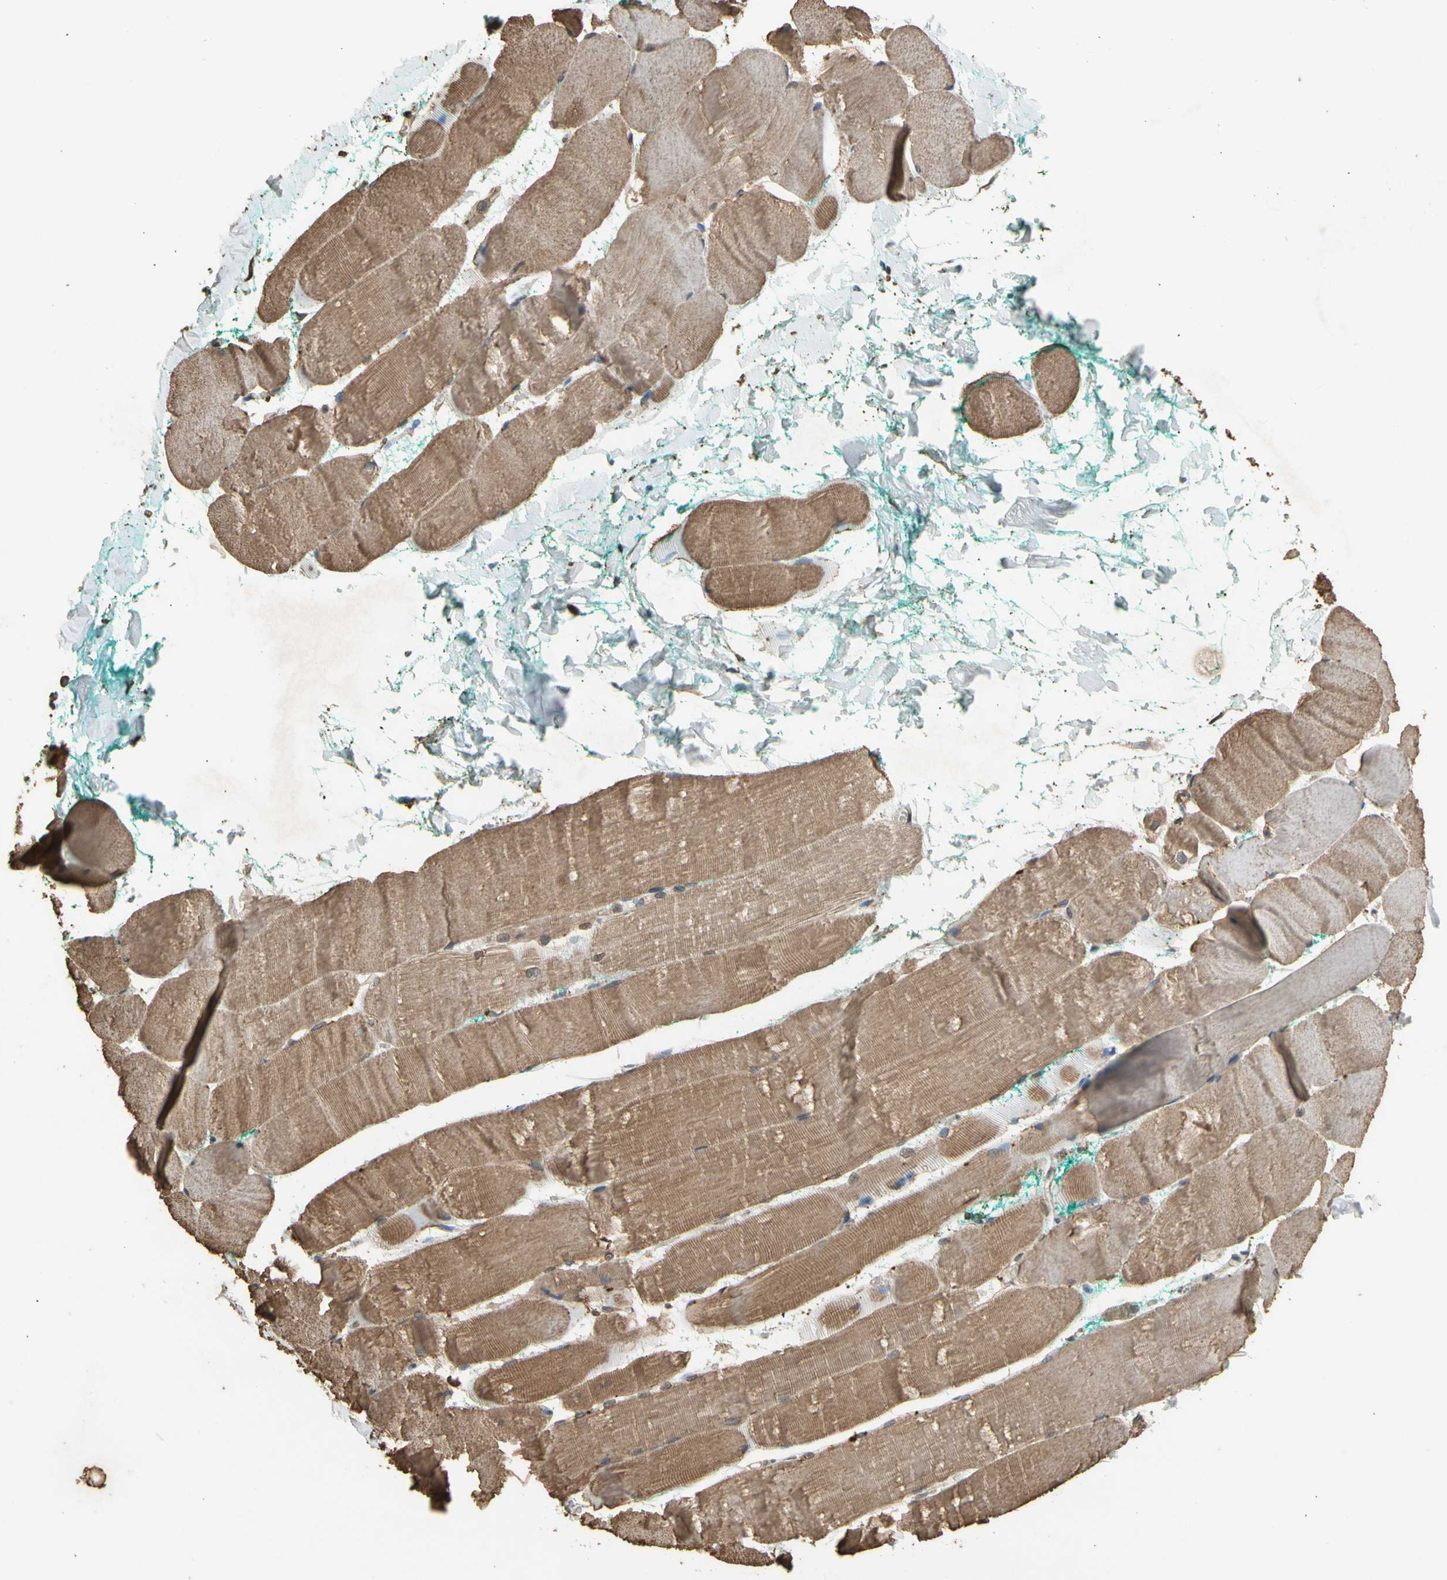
{"staining": {"intensity": "moderate", "quantity": ">75%", "location": "cytoplasmic/membranous"}, "tissue": "skeletal muscle", "cell_type": "Myocytes", "image_type": "normal", "snomed": [{"axis": "morphology", "description": "Normal tissue, NOS"}, {"axis": "morphology", "description": "Squamous cell carcinoma, NOS"}, {"axis": "topography", "description": "Skeletal muscle"}], "caption": "DAB immunohistochemical staining of normal skeletal muscle shows moderate cytoplasmic/membranous protein expression in approximately >75% of myocytes.", "gene": "TNFSF13B", "patient": {"sex": "male", "age": 51}}